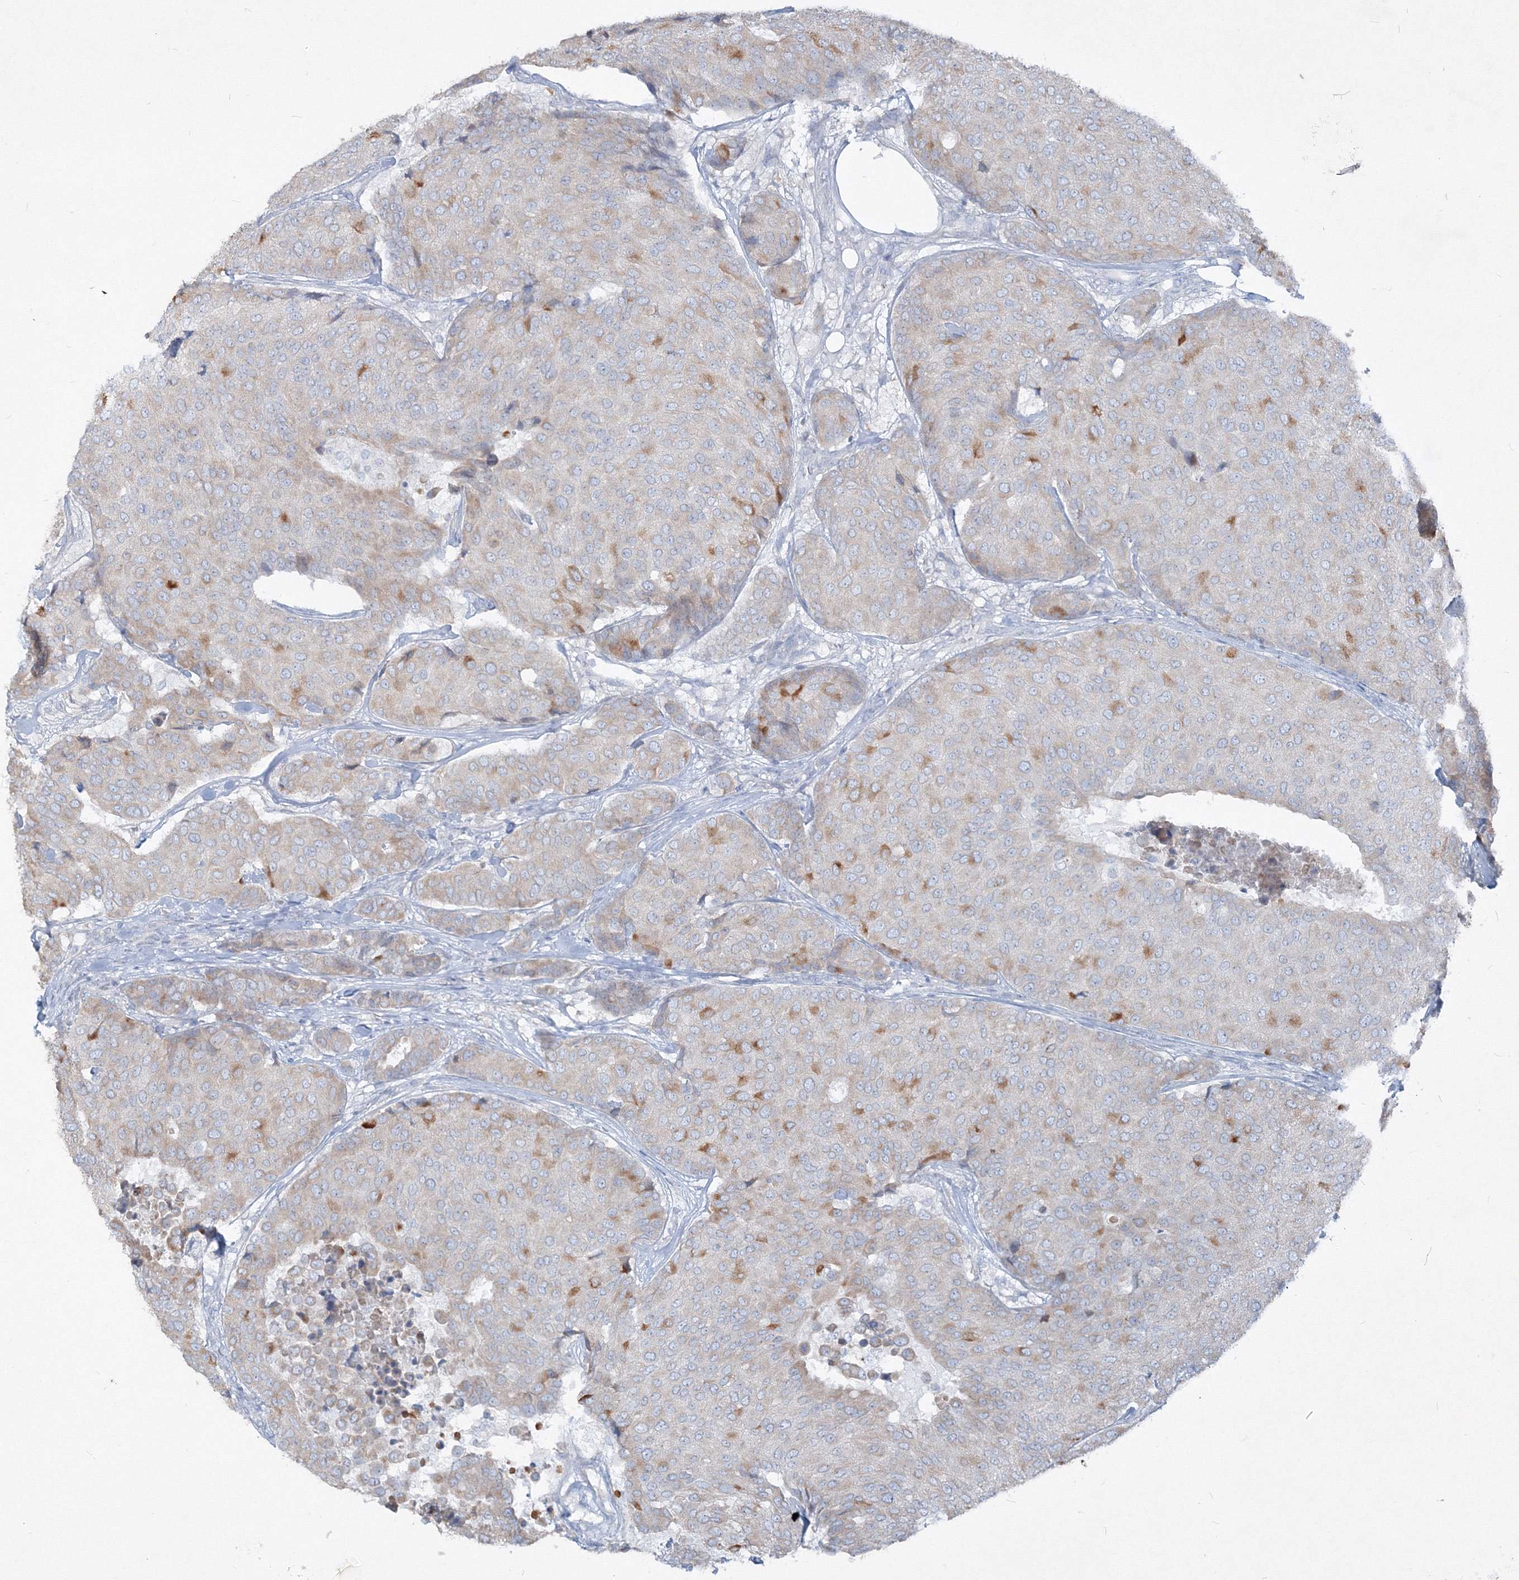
{"staining": {"intensity": "moderate", "quantity": "<25%", "location": "cytoplasmic/membranous"}, "tissue": "breast cancer", "cell_type": "Tumor cells", "image_type": "cancer", "snomed": [{"axis": "morphology", "description": "Duct carcinoma"}, {"axis": "topography", "description": "Breast"}], "caption": "A histopathology image of breast cancer stained for a protein exhibits moderate cytoplasmic/membranous brown staining in tumor cells.", "gene": "IFNAR1", "patient": {"sex": "female", "age": 75}}